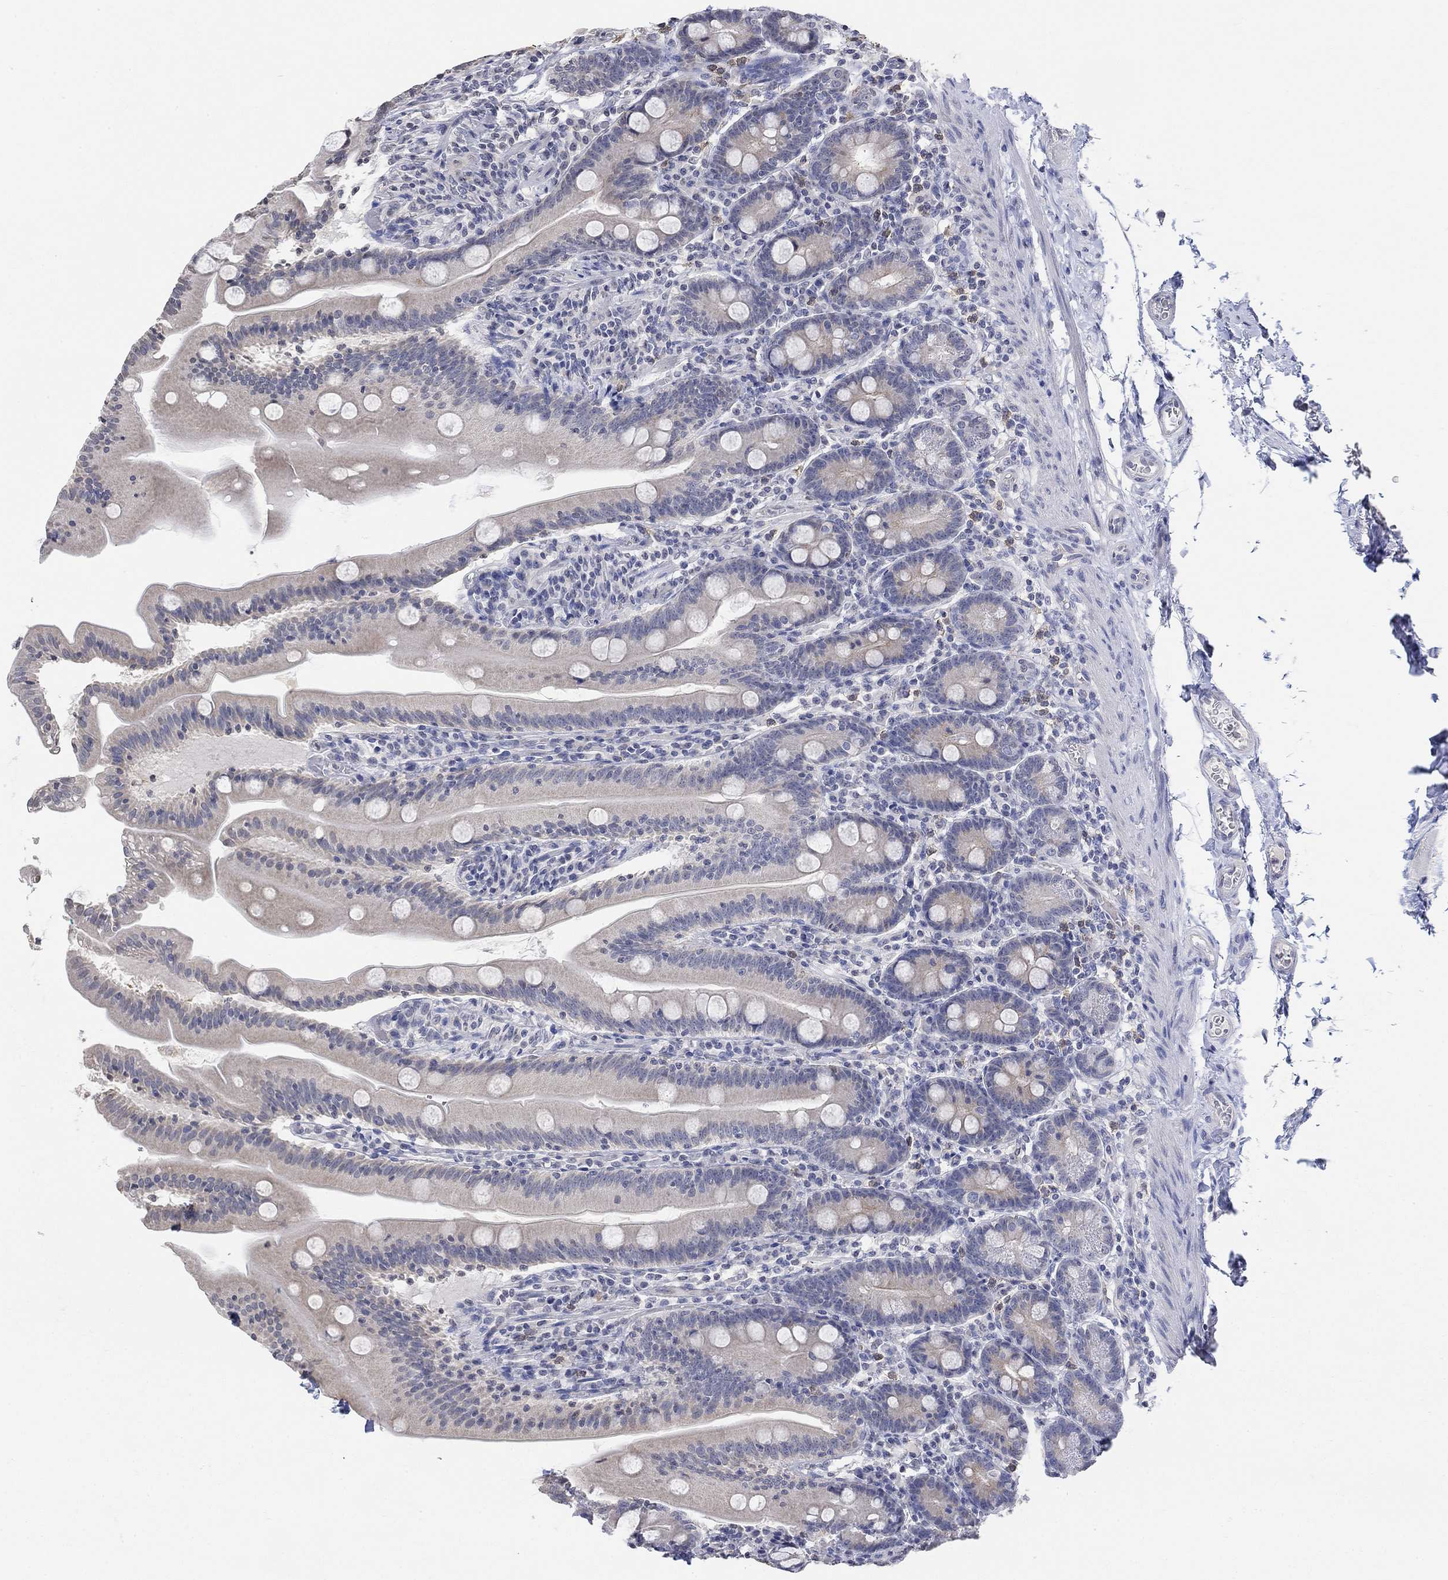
{"staining": {"intensity": "negative", "quantity": "none", "location": "none"}, "tissue": "small intestine", "cell_type": "Glandular cells", "image_type": "normal", "snomed": [{"axis": "morphology", "description": "Normal tissue, NOS"}, {"axis": "topography", "description": "Small intestine"}], "caption": "An image of small intestine stained for a protein reveals no brown staining in glandular cells. (DAB IHC with hematoxylin counter stain).", "gene": "TMEM255A", "patient": {"sex": "male", "age": 37}}